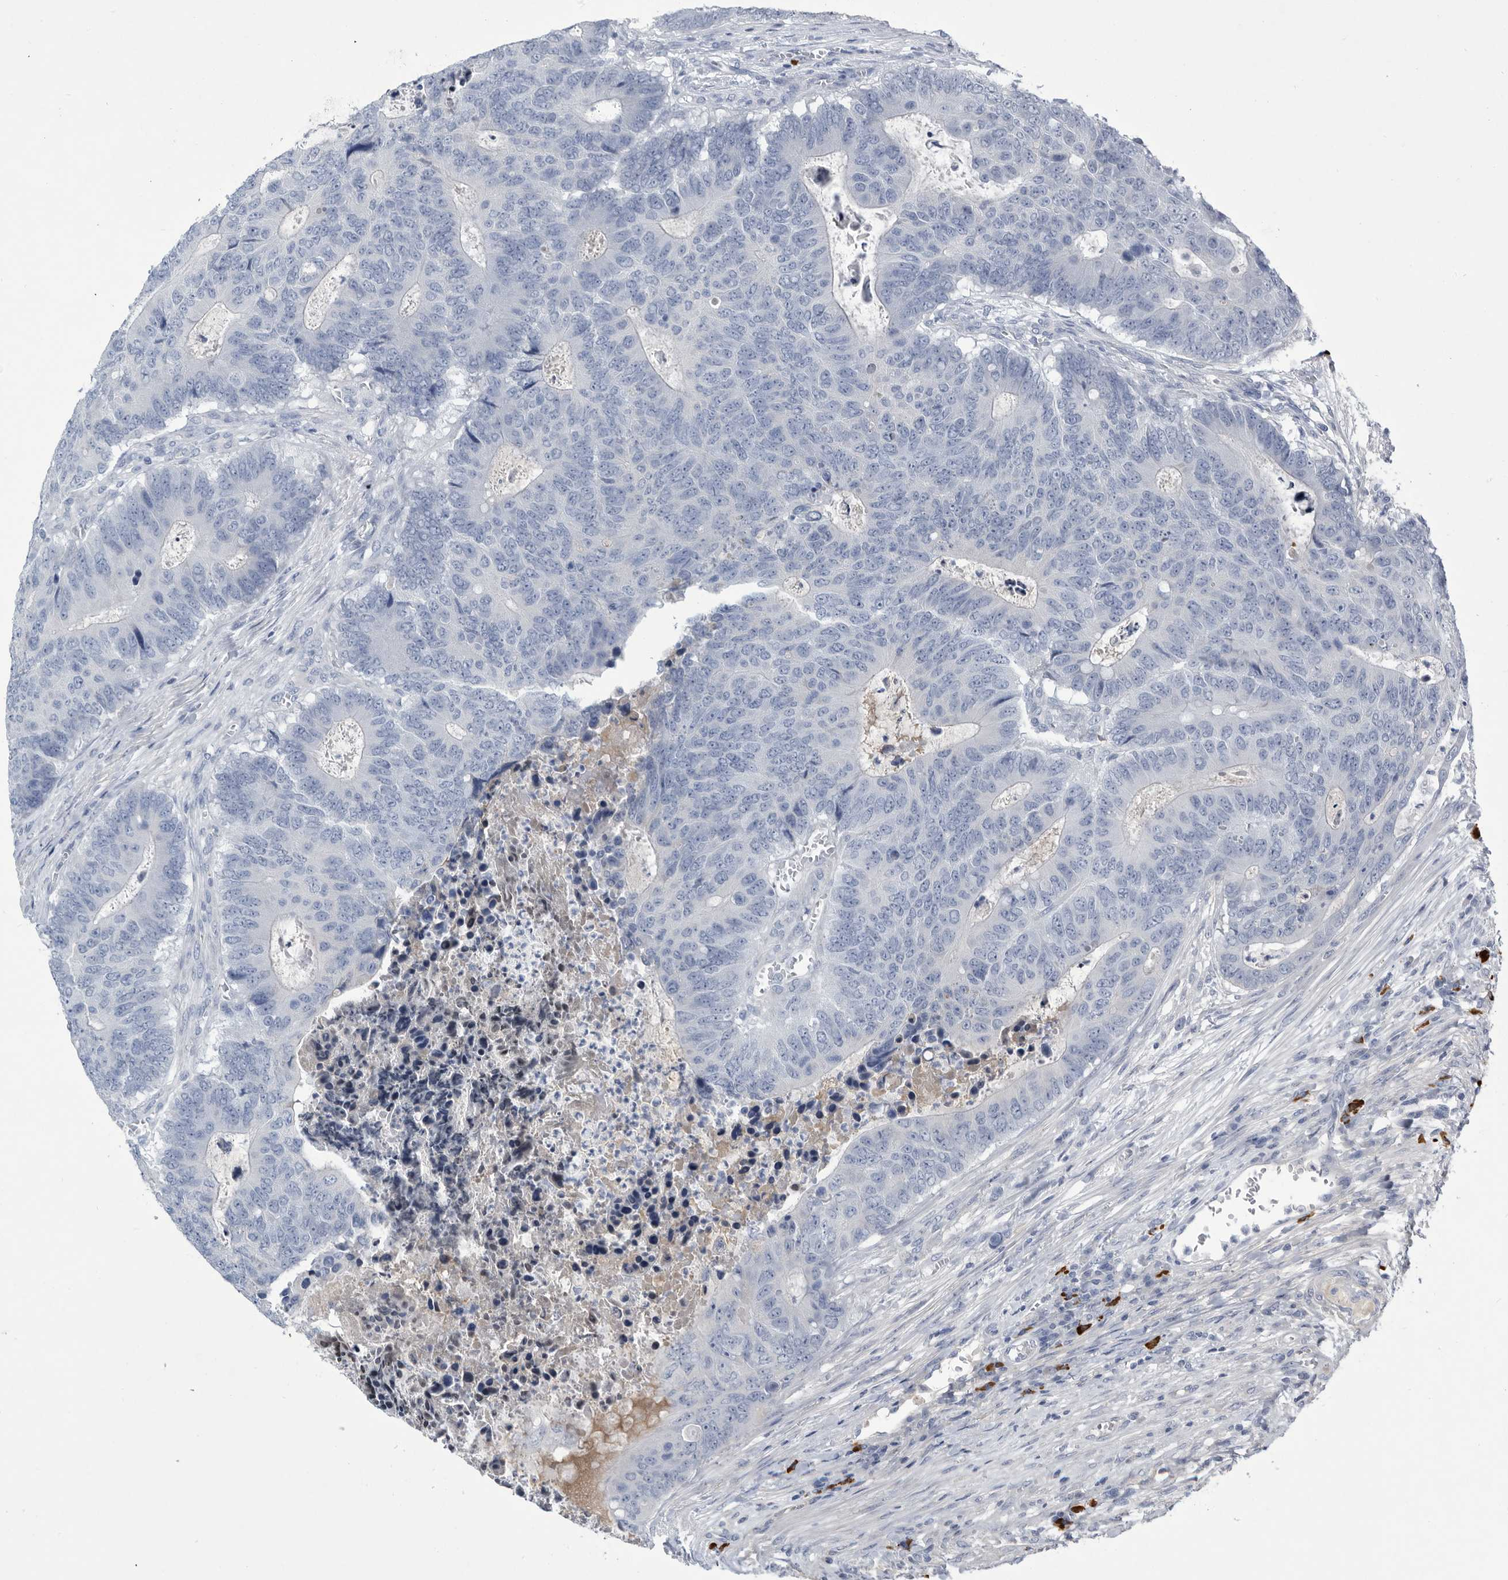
{"staining": {"intensity": "negative", "quantity": "none", "location": "none"}, "tissue": "colorectal cancer", "cell_type": "Tumor cells", "image_type": "cancer", "snomed": [{"axis": "morphology", "description": "Adenocarcinoma, NOS"}, {"axis": "topography", "description": "Colon"}], "caption": "Protein analysis of colorectal cancer demonstrates no significant expression in tumor cells.", "gene": "BTBD6", "patient": {"sex": "male", "age": 87}}